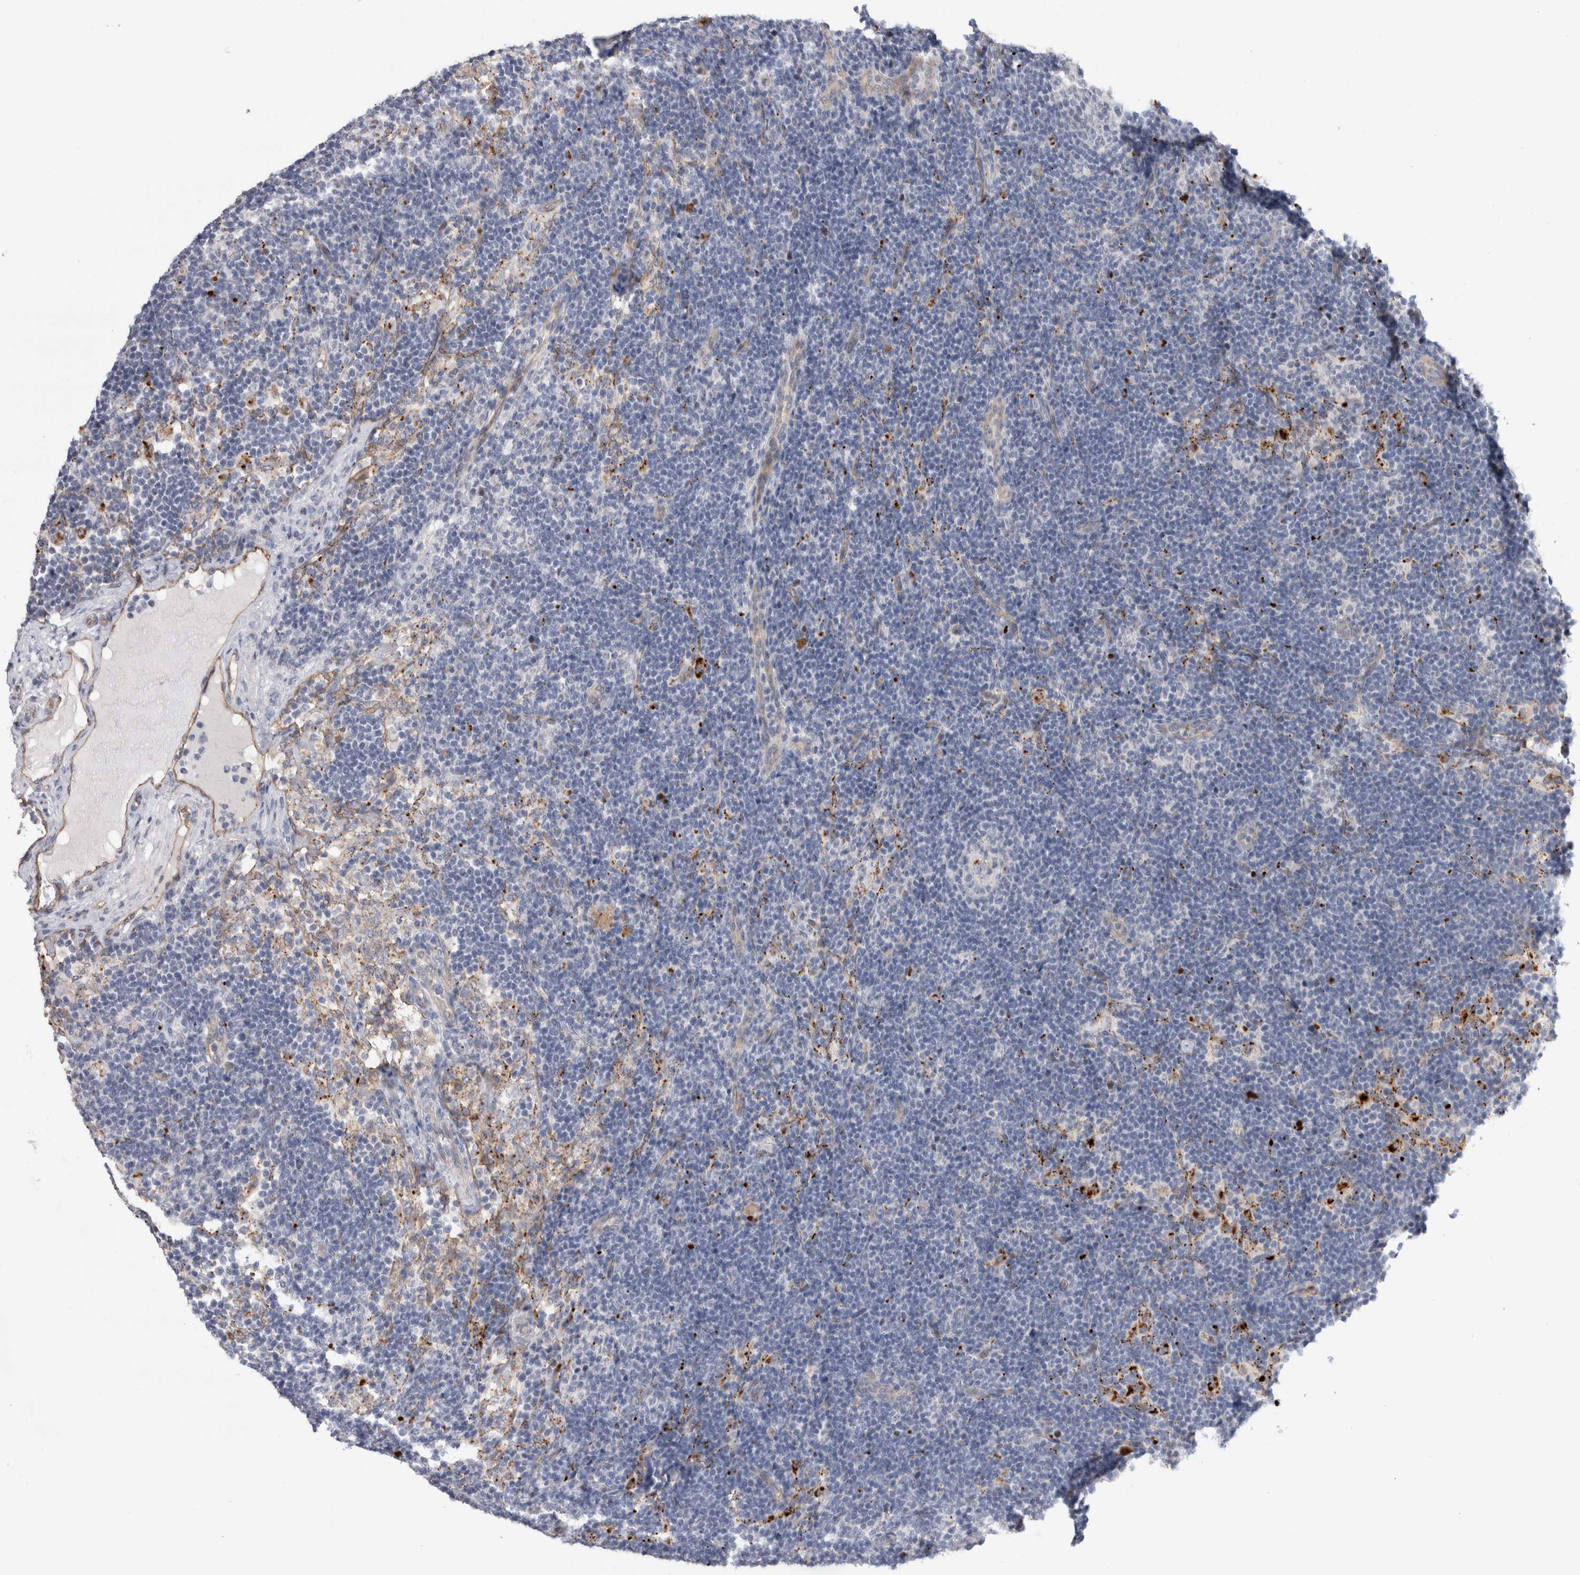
{"staining": {"intensity": "negative", "quantity": "none", "location": "none"}, "tissue": "lymph node", "cell_type": "Germinal center cells", "image_type": "normal", "snomed": [{"axis": "morphology", "description": "Normal tissue, NOS"}, {"axis": "topography", "description": "Lymph node"}], "caption": "Immunohistochemistry (IHC) image of benign lymph node: human lymph node stained with DAB reveals no significant protein expression in germinal center cells.", "gene": "ANKMY1", "patient": {"sex": "female", "age": 22}}